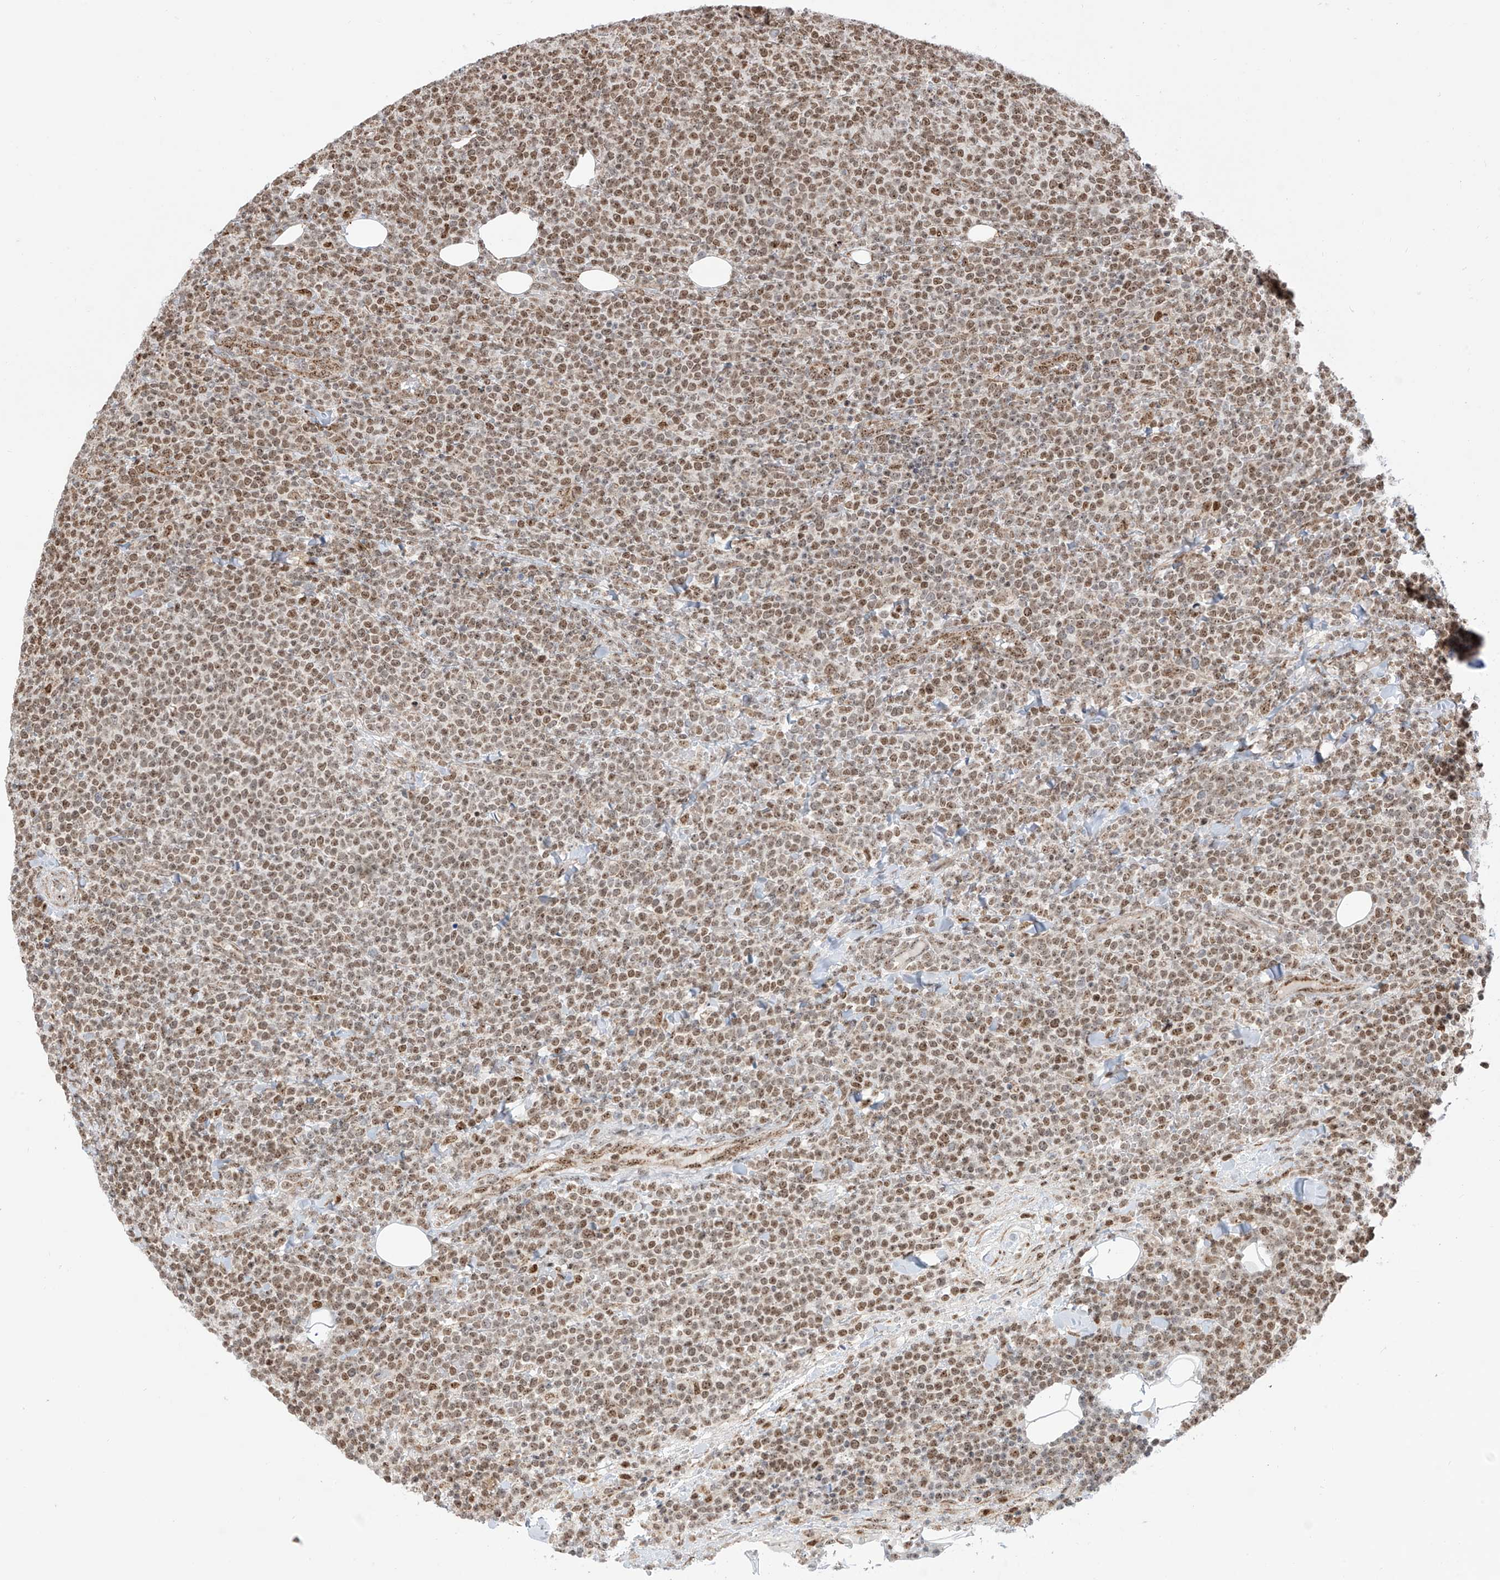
{"staining": {"intensity": "moderate", "quantity": ">75%", "location": "nuclear"}, "tissue": "lymphoma", "cell_type": "Tumor cells", "image_type": "cancer", "snomed": [{"axis": "morphology", "description": "Malignant lymphoma, non-Hodgkin's type, High grade"}, {"axis": "topography", "description": "Lymph node"}], "caption": "The photomicrograph displays immunohistochemical staining of malignant lymphoma, non-Hodgkin's type (high-grade). There is moderate nuclear expression is seen in approximately >75% of tumor cells.", "gene": "ZBTB8A", "patient": {"sex": "male", "age": 61}}